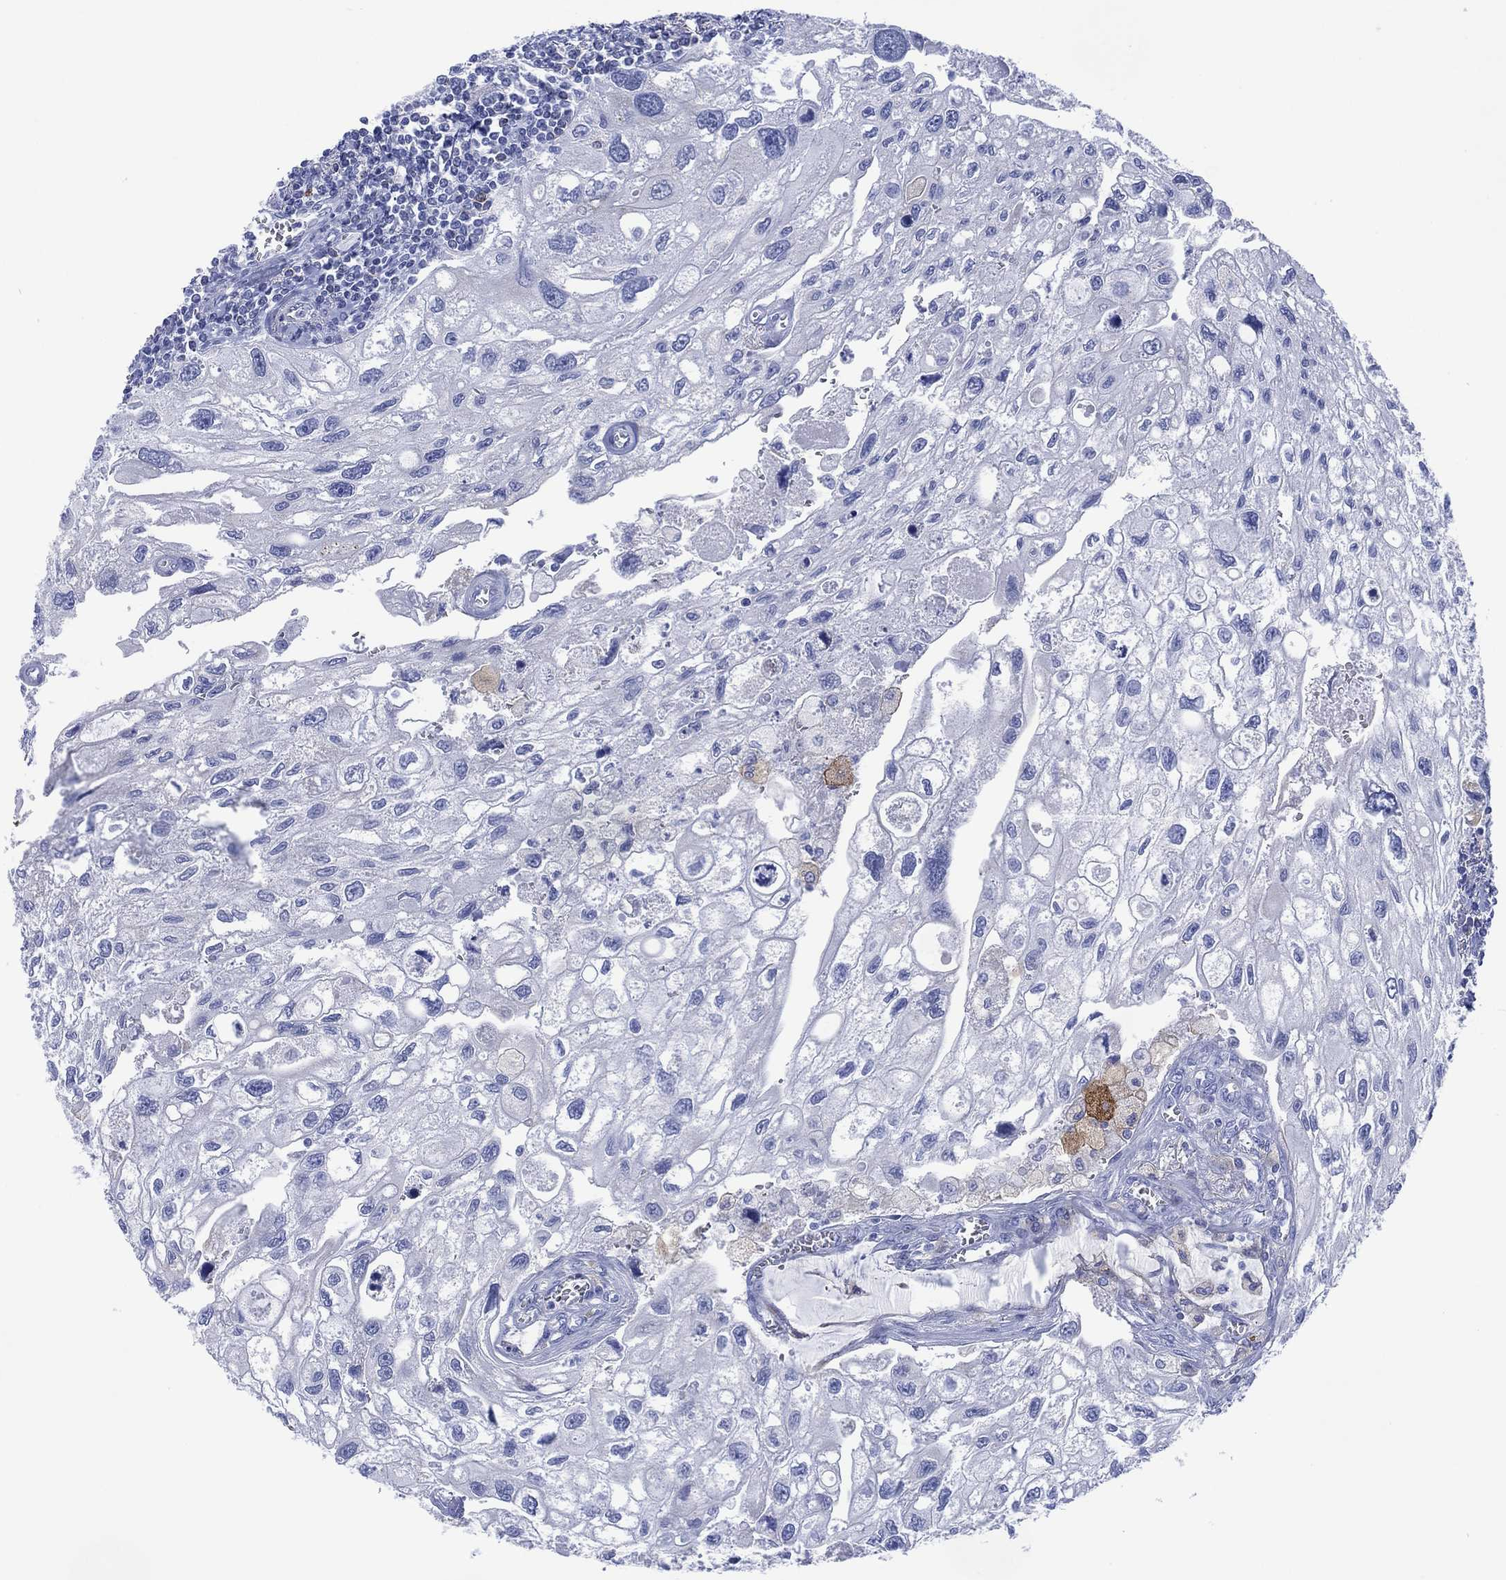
{"staining": {"intensity": "negative", "quantity": "none", "location": "none"}, "tissue": "urothelial cancer", "cell_type": "Tumor cells", "image_type": "cancer", "snomed": [{"axis": "morphology", "description": "Urothelial carcinoma, High grade"}, {"axis": "topography", "description": "Urinary bladder"}], "caption": "Tumor cells show no significant protein expression in urothelial cancer.", "gene": "DPP4", "patient": {"sex": "male", "age": 59}}